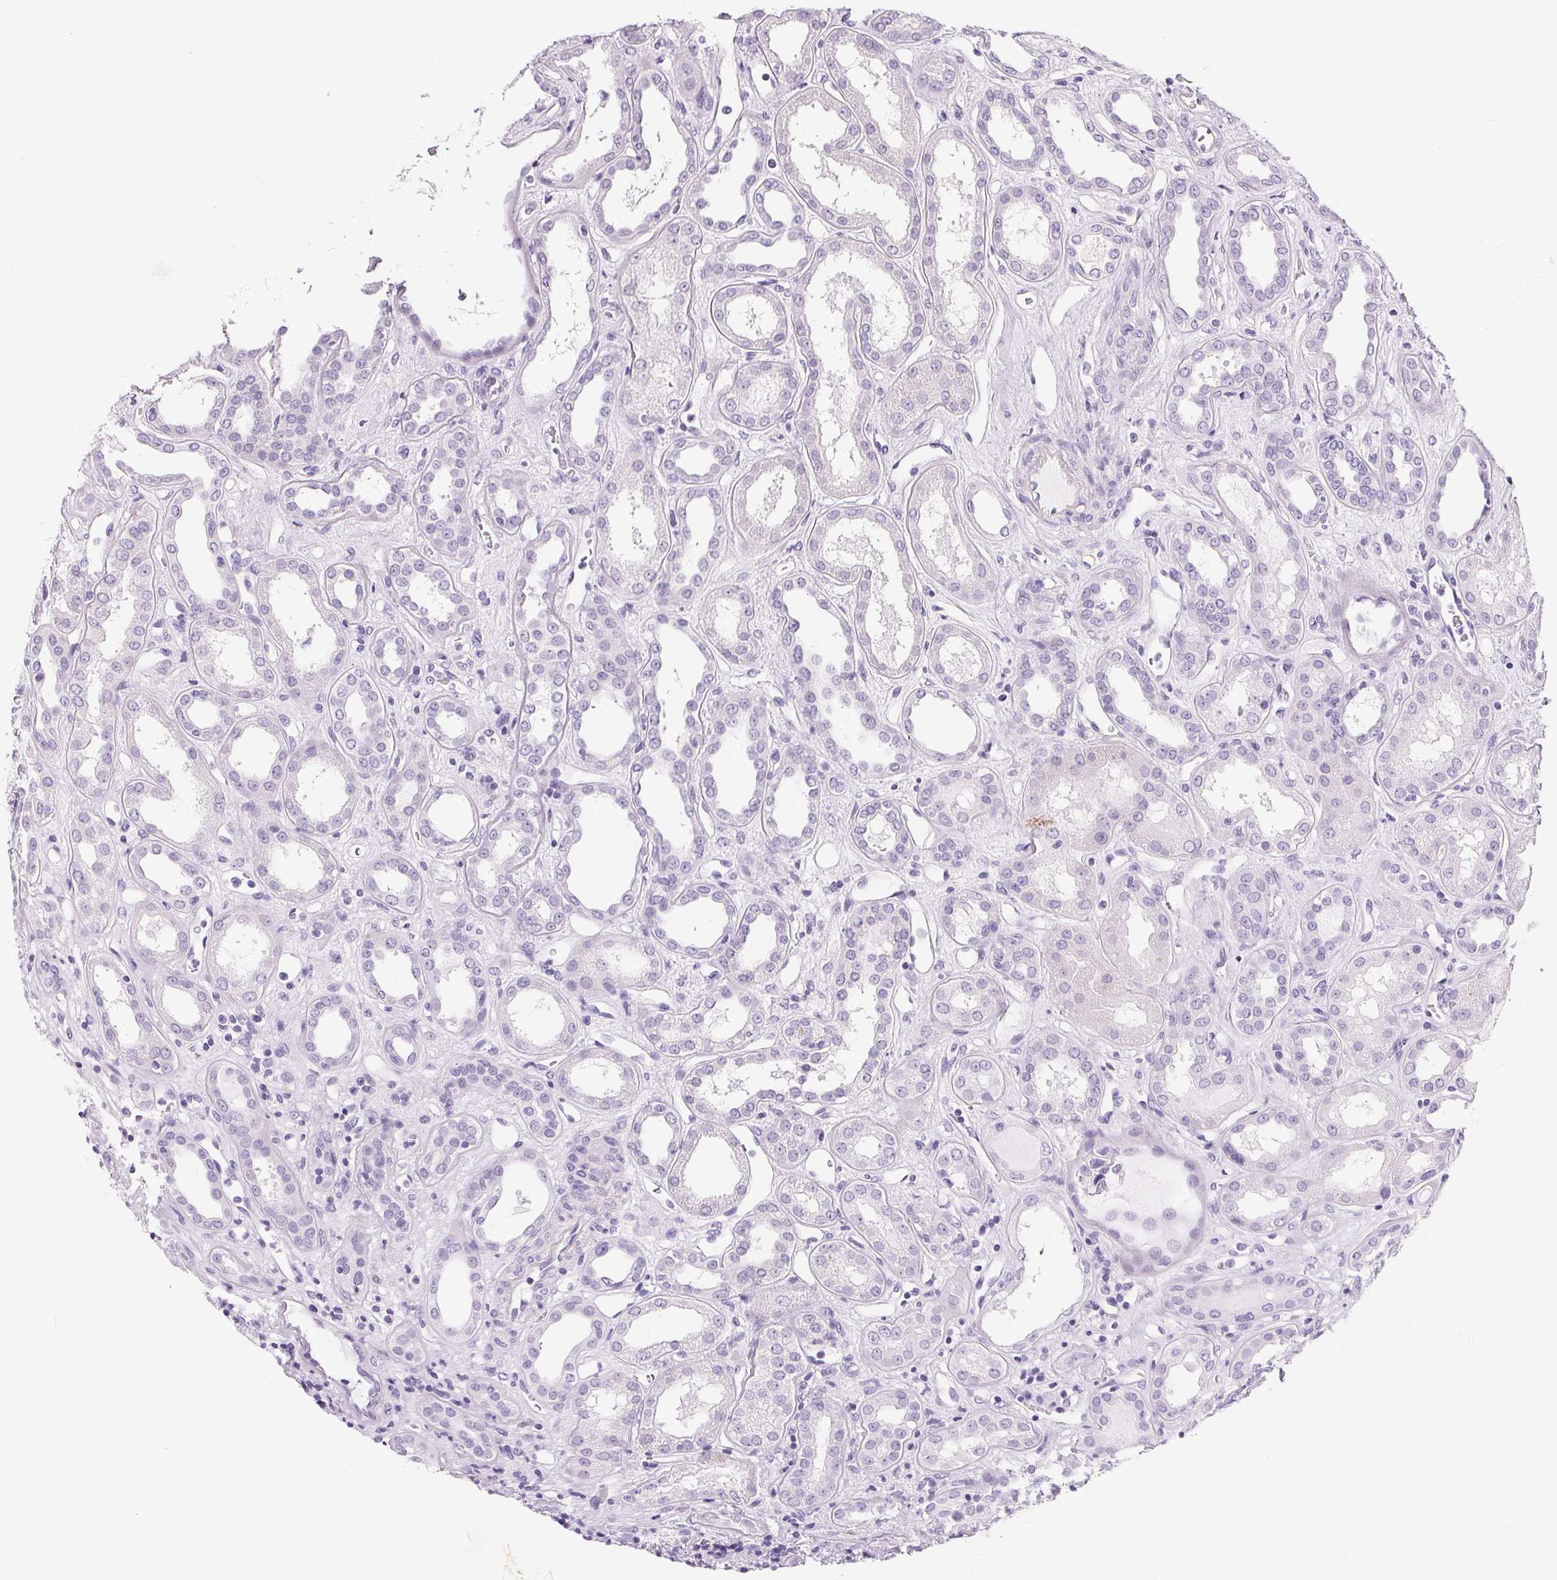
{"staining": {"intensity": "negative", "quantity": "none", "location": "none"}, "tissue": "kidney", "cell_type": "Cells in glomeruli", "image_type": "normal", "snomed": [{"axis": "morphology", "description": "Normal tissue, NOS"}, {"axis": "topography", "description": "Kidney"}], "caption": "Immunohistochemical staining of benign human kidney demonstrates no significant staining in cells in glomeruli.", "gene": "PRSS1", "patient": {"sex": "male", "age": 59}}